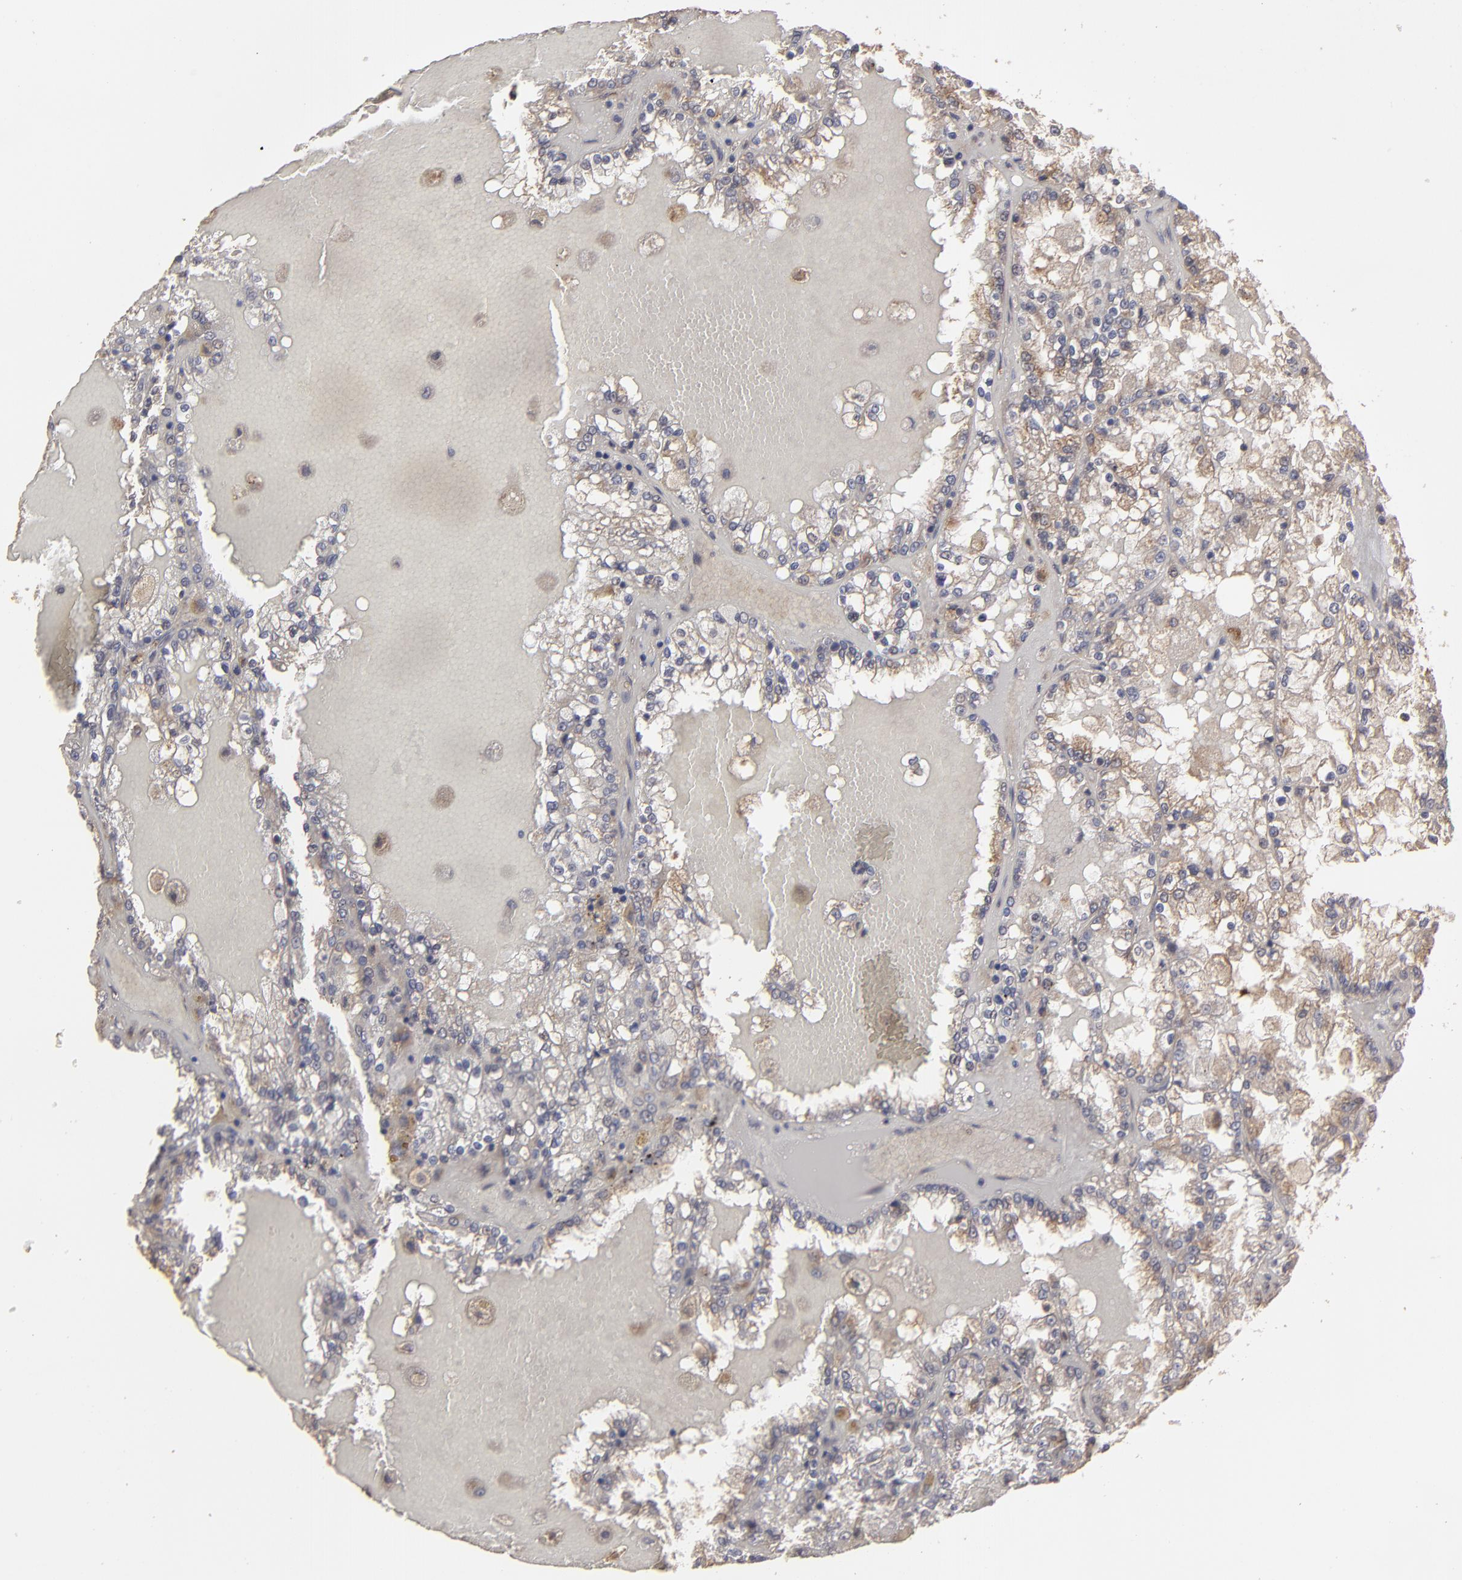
{"staining": {"intensity": "weak", "quantity": "25%-75%", "location": "cytoplasmic/membranous"}, "tissue": "renal cancer", "cell_type": "Tumor cells", "image_type": "cancer", "snomed": [{"axis": "morphology", "description": "Adenocarcinoma, NOS"}, {"axis": "topography", "description": "Kidney"}], "caption": "Tumor cells demonstrate weak cytoplasmic/membranous positivity in approximately 25%-75% of cells in renal adenocarcinoma.", "gene": "MMP2", "patient": {"sex": "female", "age": 56}}